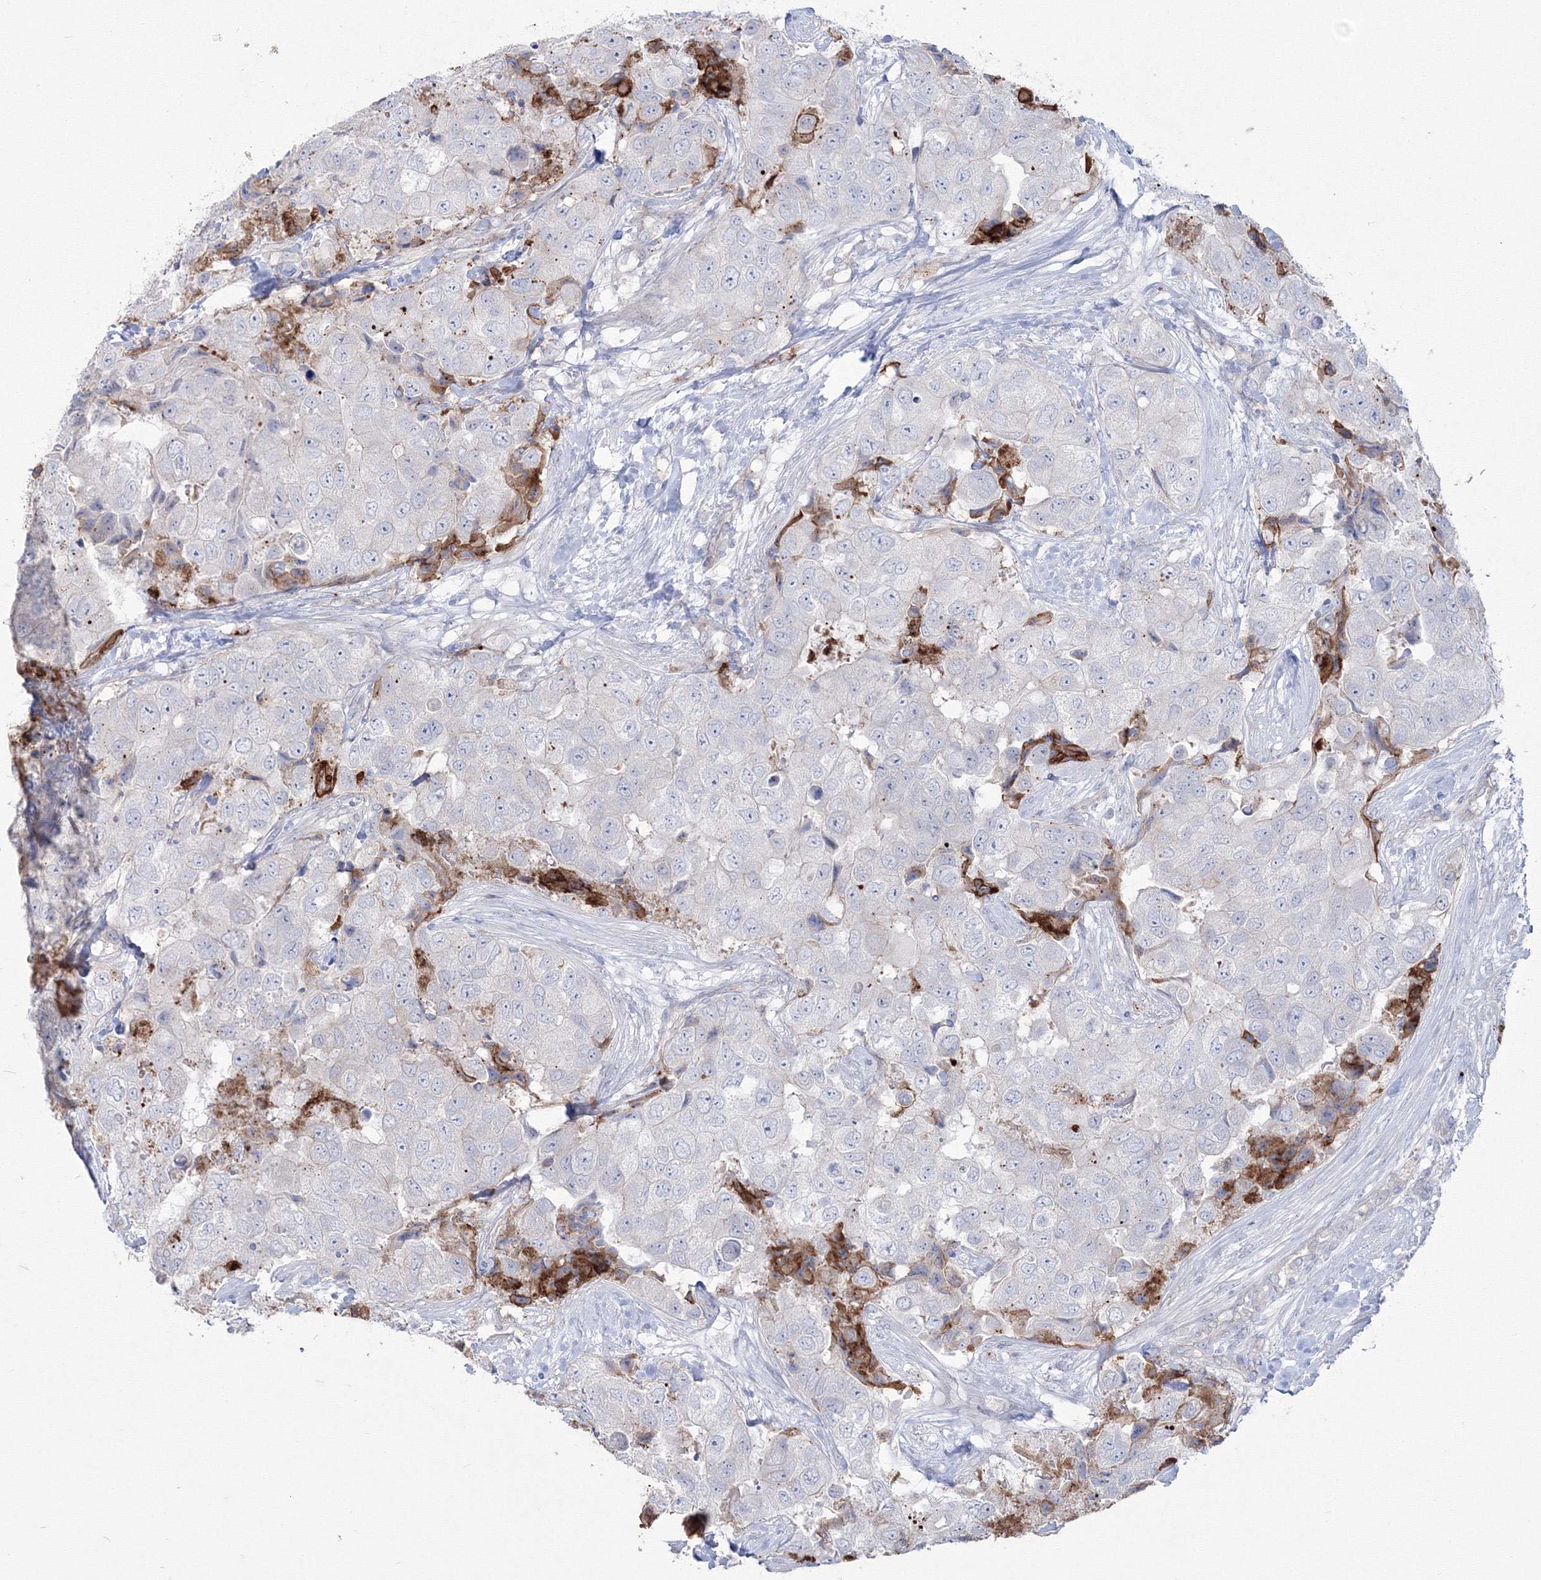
{"staining": {"intensity": "negative", "quantity": "none", "location": "none"}, "tissue": "breast cancer", "cell_type": "Tumor cells", "image_type": "cancer", "snomed": [{"axis": "morphology", "description": "Duct carcinoma"}, {"axis": "topography", "description": "Breast"}], "caption": "An immunohistochemistry (IHC) micrograph of breast infiltrating ductal carcinoma is shown. There is no staining in tumor cells of breast infiltrating ductal carcinoma. (DAB IHC visualized using brightfield microscopy, high magnification).", "gene": "HYAL2", "patient": {"sex": "female", "age": 62}}